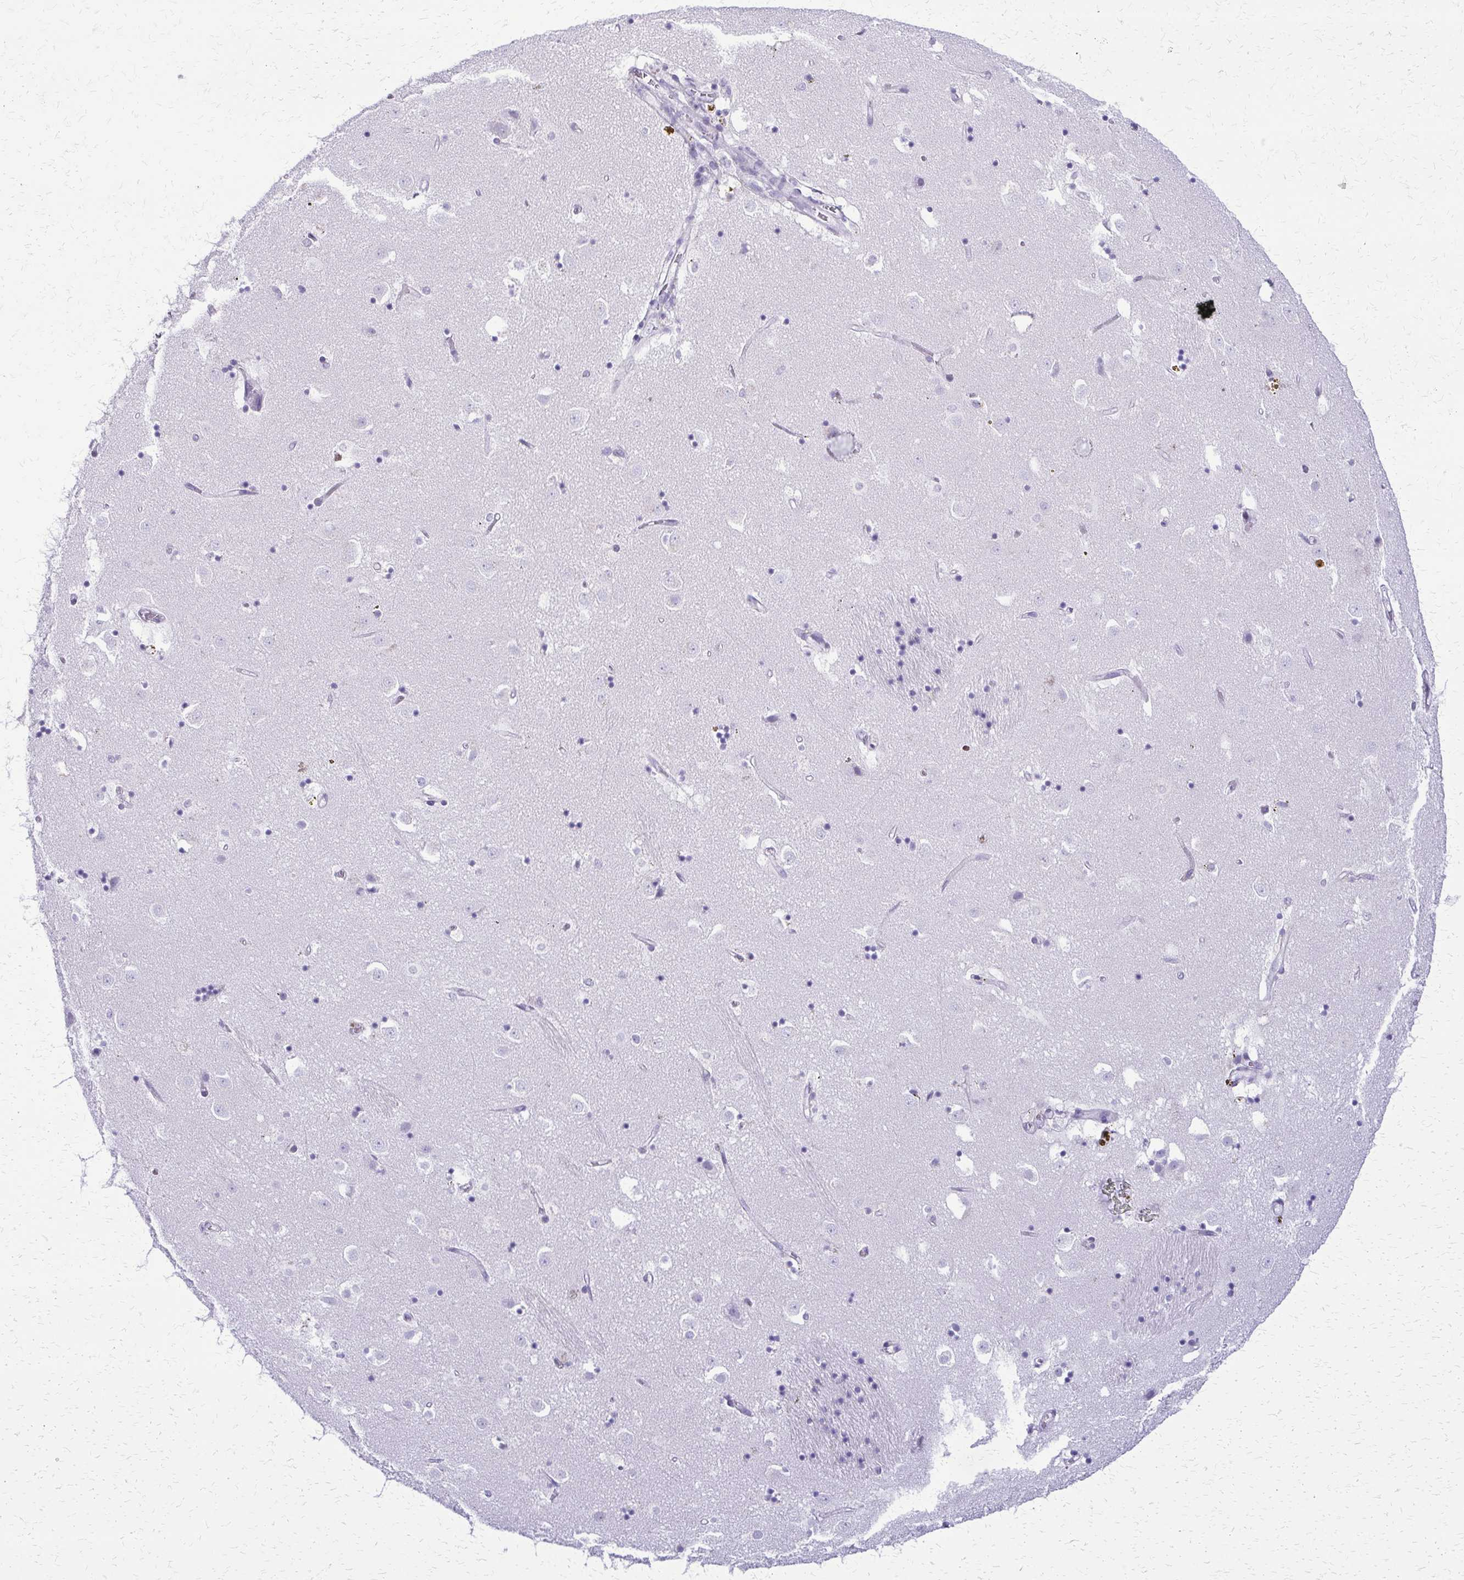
{"staining": {"intensity": "negative", "quantity": "none", "location": "none"}, "tissue": "caudate", "cell_type": "Glial cells", "image_type": "normal", "snomed": [{"axis": "morphology", "description": "Normal tissue, NOS"}, {"axis": "topography", "description": "Lateral ventricle wall"}], "caption": "Caudate was stained to show a protein in brown. There is no significant positivity in glial cells. Brightfield microscopy of immunohistochemistry (IHC) stained with DAB (brown) and hematoxylin (blue), captured at high magnification.", "gene": "FAM162B", "patient": {"sex": "male", "age": 58}}